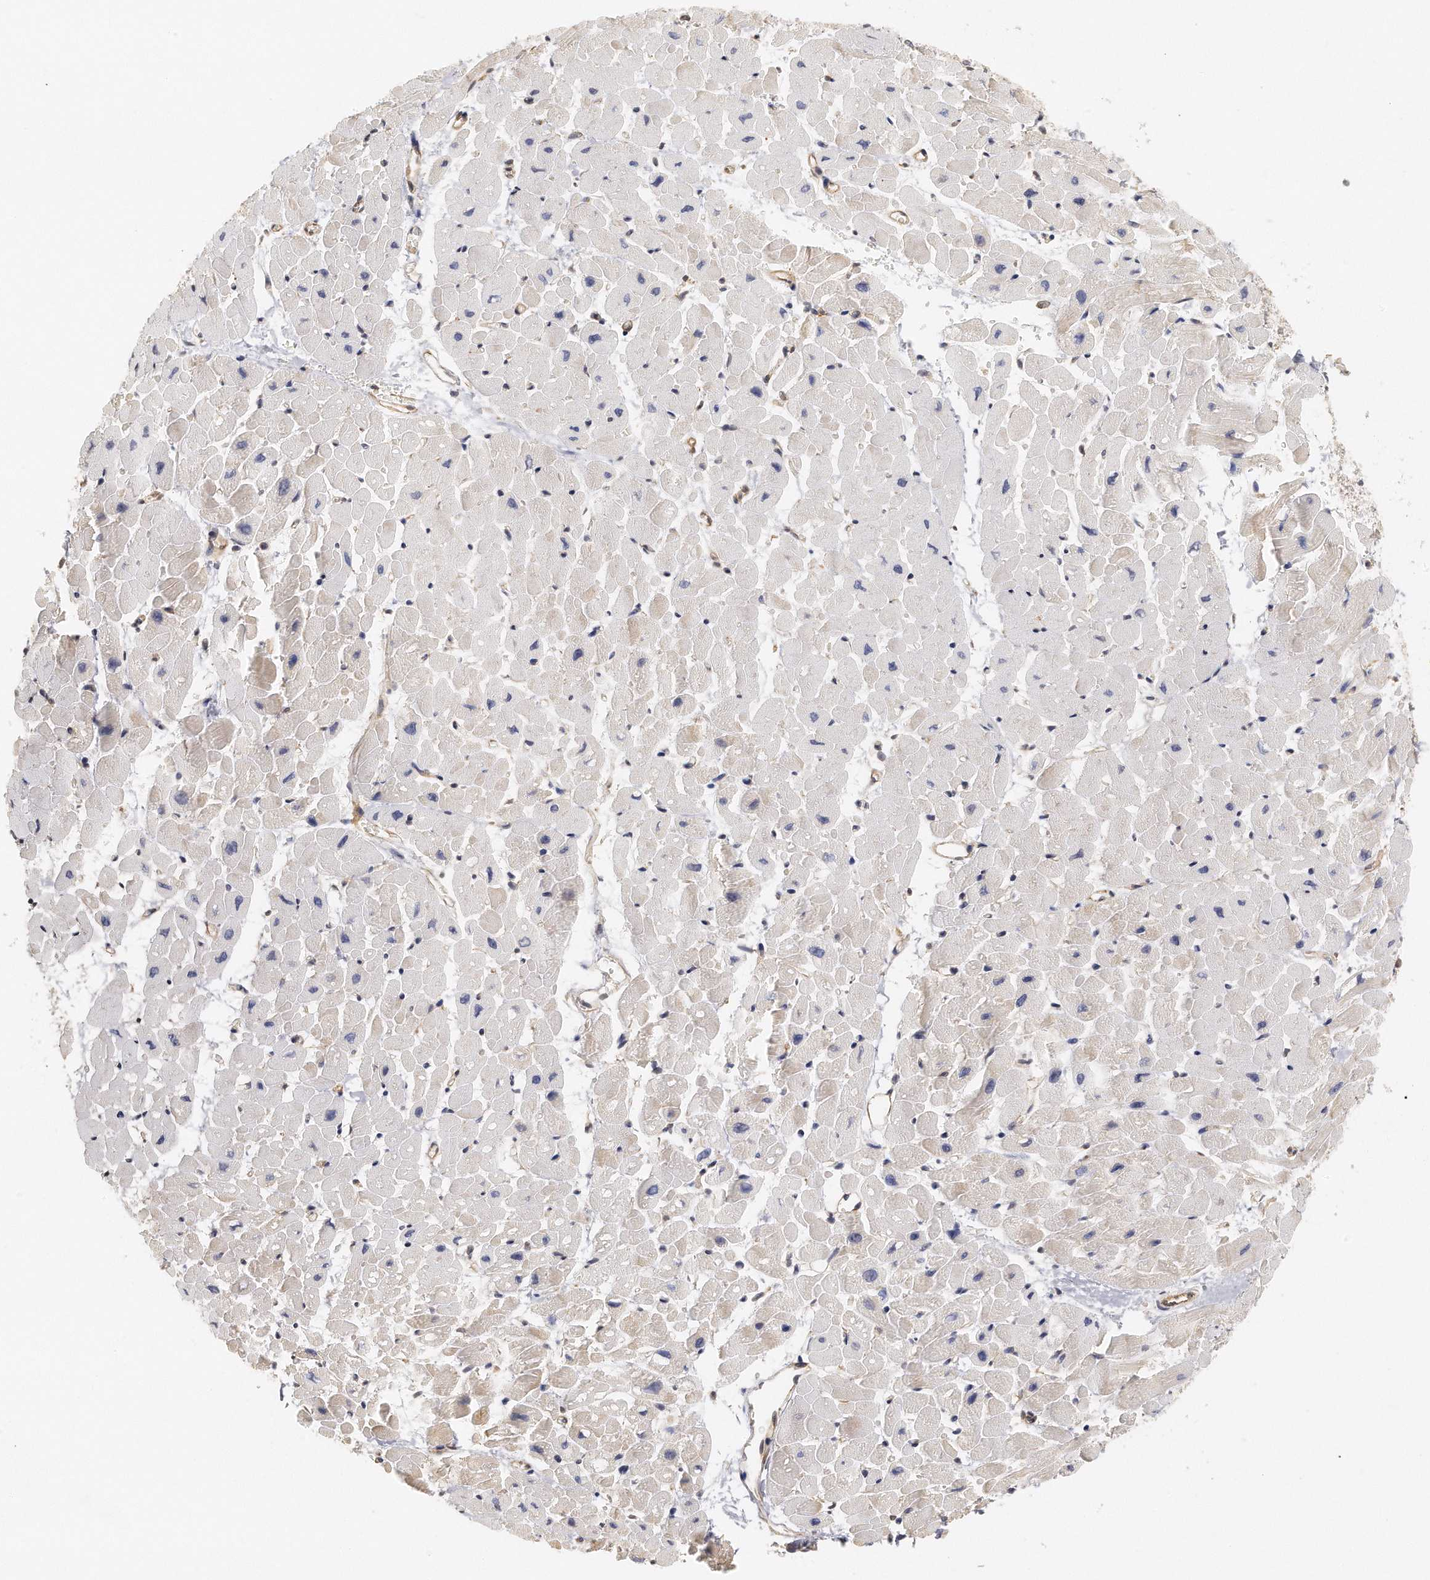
{"staining": {"intensity": "weak", "quantity": "<25%", "location": "cytoplasmic/membranous"}, "tissue": "heart muscle", "cell_type": "Cardiomyocytes", "image_type": "normal", "snomed": [{"axis": "morphology", "description": "Normal tissue, NOS"}, {"axis": "topography", "description": "Heart"}], "caption": "The immunohistochemistry (IHC) histopathology image has no significant staining in cardiomyocytes of heart muscle. (DAB (3,3'-diaminobenzidine) immunohistochemistry visualized using brightfield microscopy, high magnification).", "gene": "CHST7", "patient": {"sex": "male", "age": 45}}